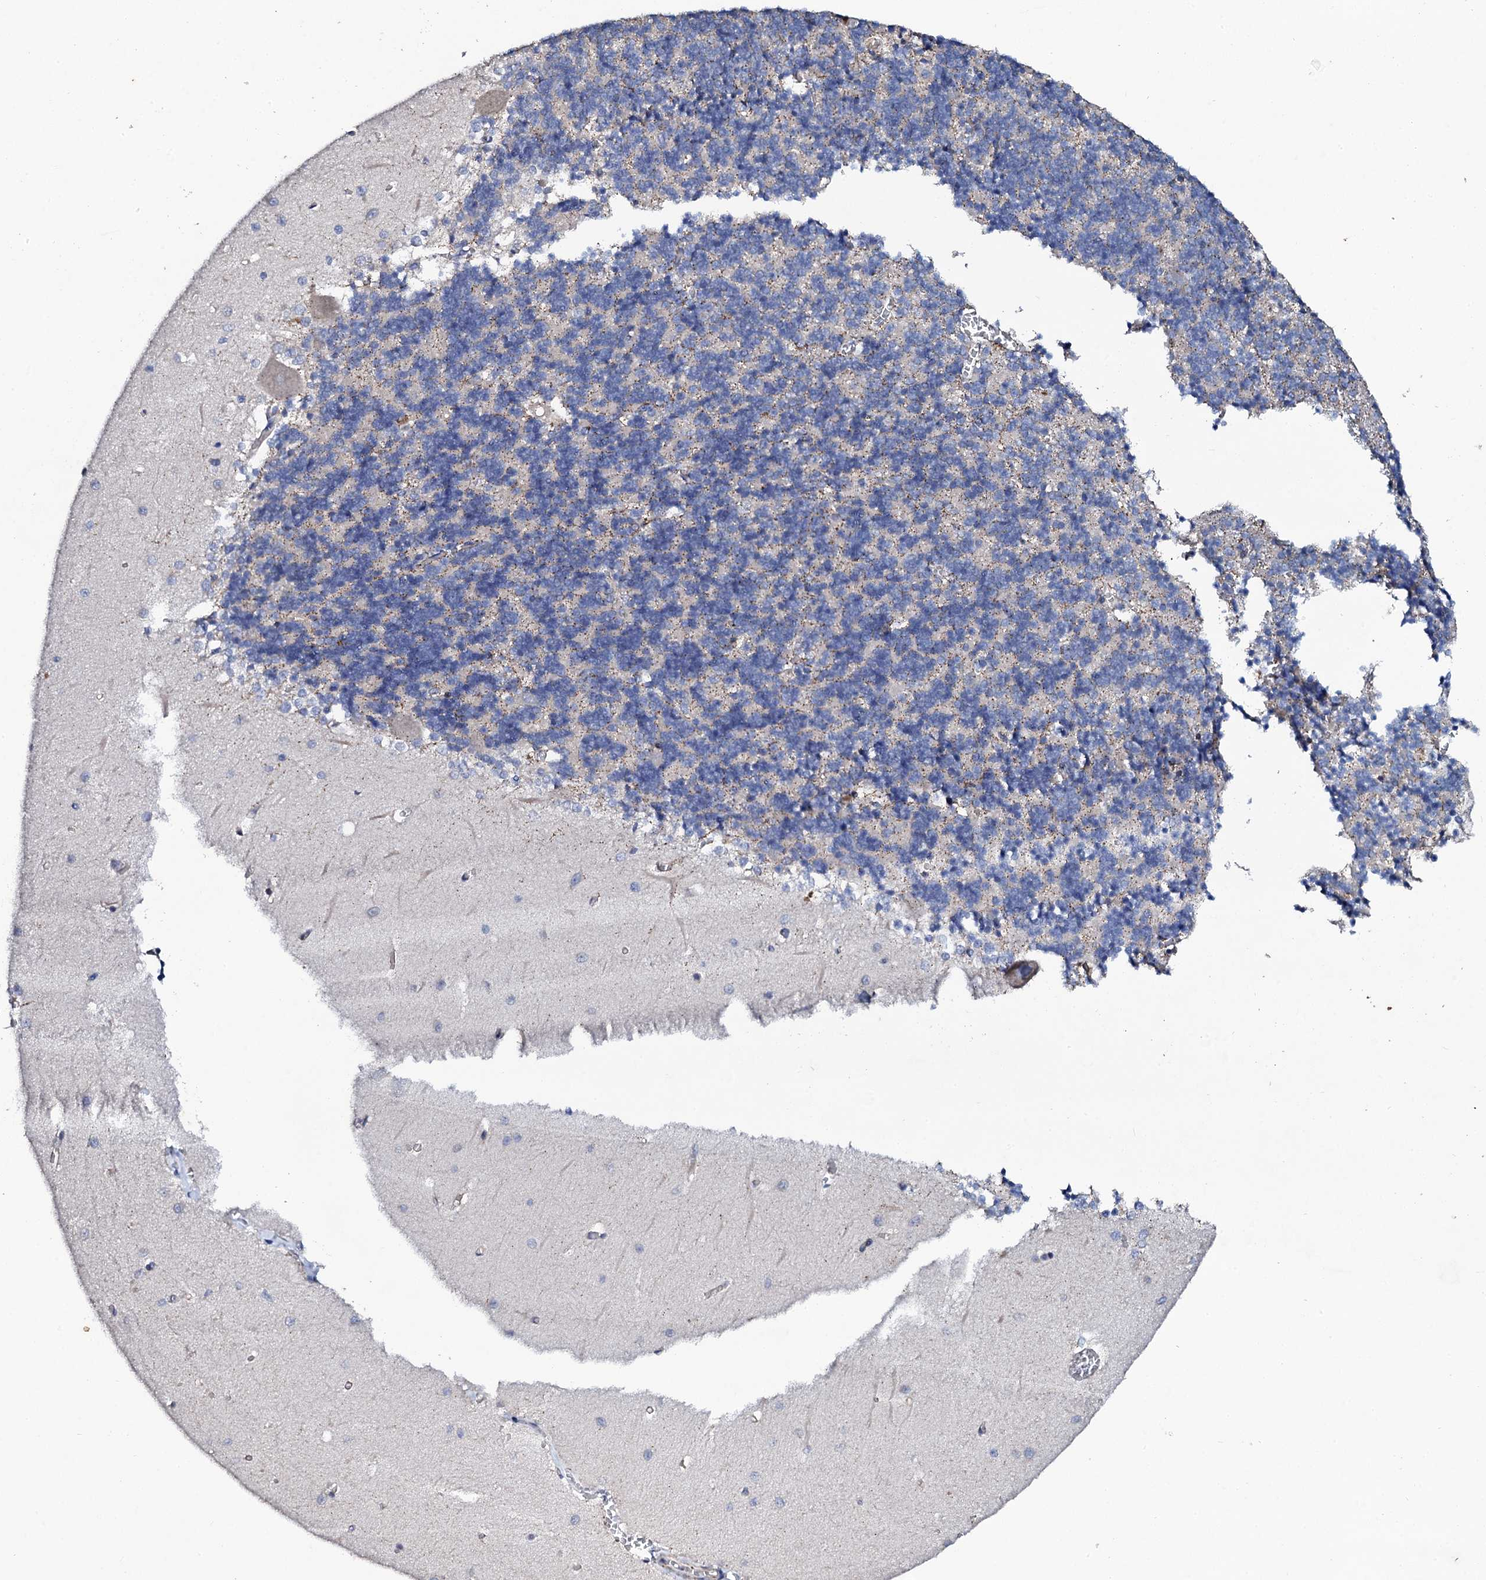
{"staining": {"intensity": "negative", "quantity": "none", "location": "none"}, "tissue": "cerebellum", "cell_type": "Cells in granular layer", "image_type": "normal", "snomed": [{"axis": "morphology", "description": "Normal tissue, NOS"}, {"axis": "topography", "description": "Cerebellum"}], "caption": "This is a image of immunohistochemistry staining of normal cerebellum, which shows no staining in cells in granular layer. The staining is performed using DAB brown chromogen with nuclei counter-stained in using hematoxylin.", "gene": "DBX1", "patient": {"sex": "male", "age": 37}}